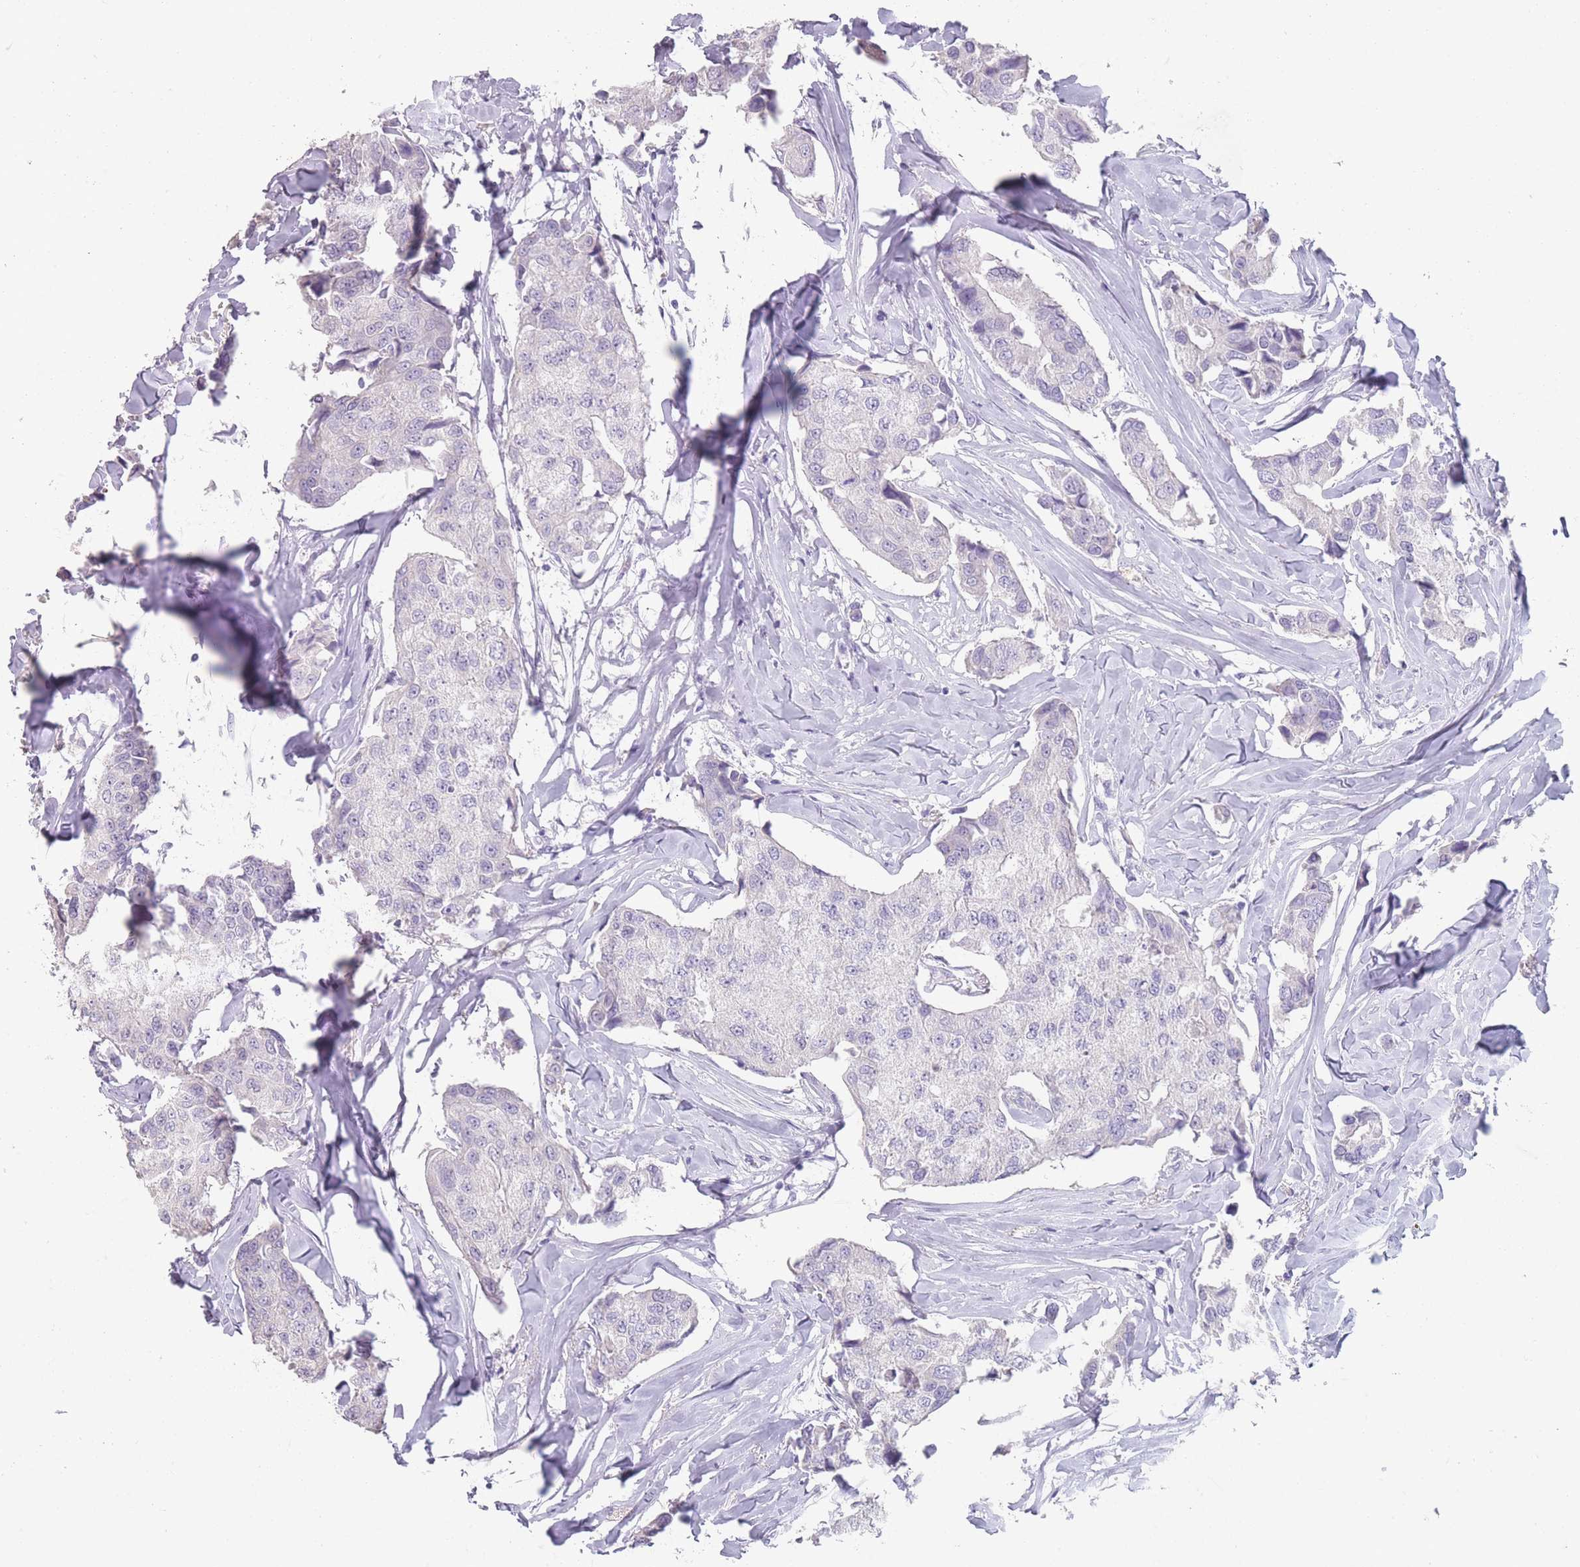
{"staining": {"intensity": "negative", "quantity": "none", "location": "none"}, "tissue": "breast cancer", "cell_type": "Tumor cells", "image_type": "cancer", "snomed": [{"axis": "morphology", "description": "Duct carcinoma"}, {"axis": "topography", "description": "Breast"}], "caption": "Immunohistochemistry (IHC) micrograph of human breast cancer (invasive ductal carcinoma) stained for a protein (brown), which demonstrates no positivity in tumor cells.", "gene": "RHBG", "patient": {"sex": "female", "age": 80}}